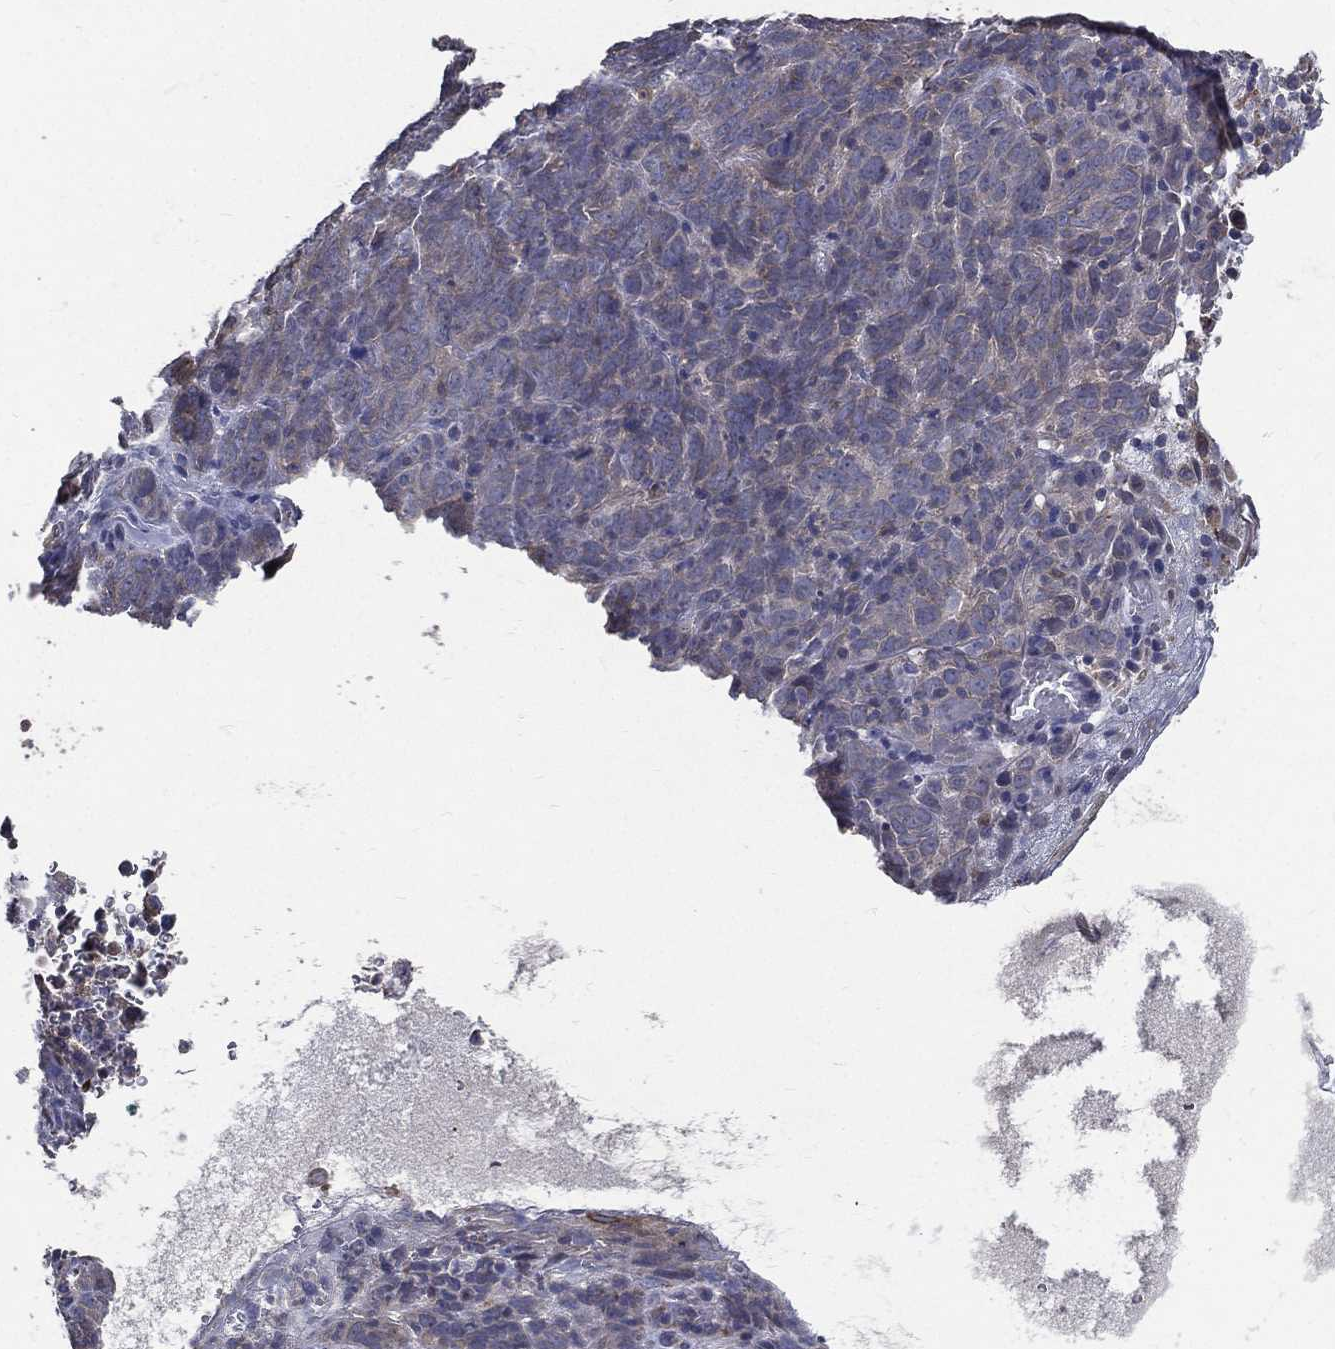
{"staining": {"intensity": "weak", "quantity": "<25%", "location": "cytoplasmic/membranous"}, "tissue": "skin cancer", "cell_type": "Tumor cells", "image_type": "cancer", "snomed": [{"axis": "morphology", "description": "Squamous cell carcinoma, NOS"}, {"axis": "topography", "description": "Skin"}, {"axis": "topography", "description": "Anal"}], "caption": "High magnification brightfield microscopy of squamous cell carcinoma (skin) stained with DAB (3,3'-diaminobenzidine) (brown) and counterstained with hematoxylin (blue): tumor cells show no significant expression.", "gene": "SERPINB2", "patient": {"sex": "female", "age": 51}}